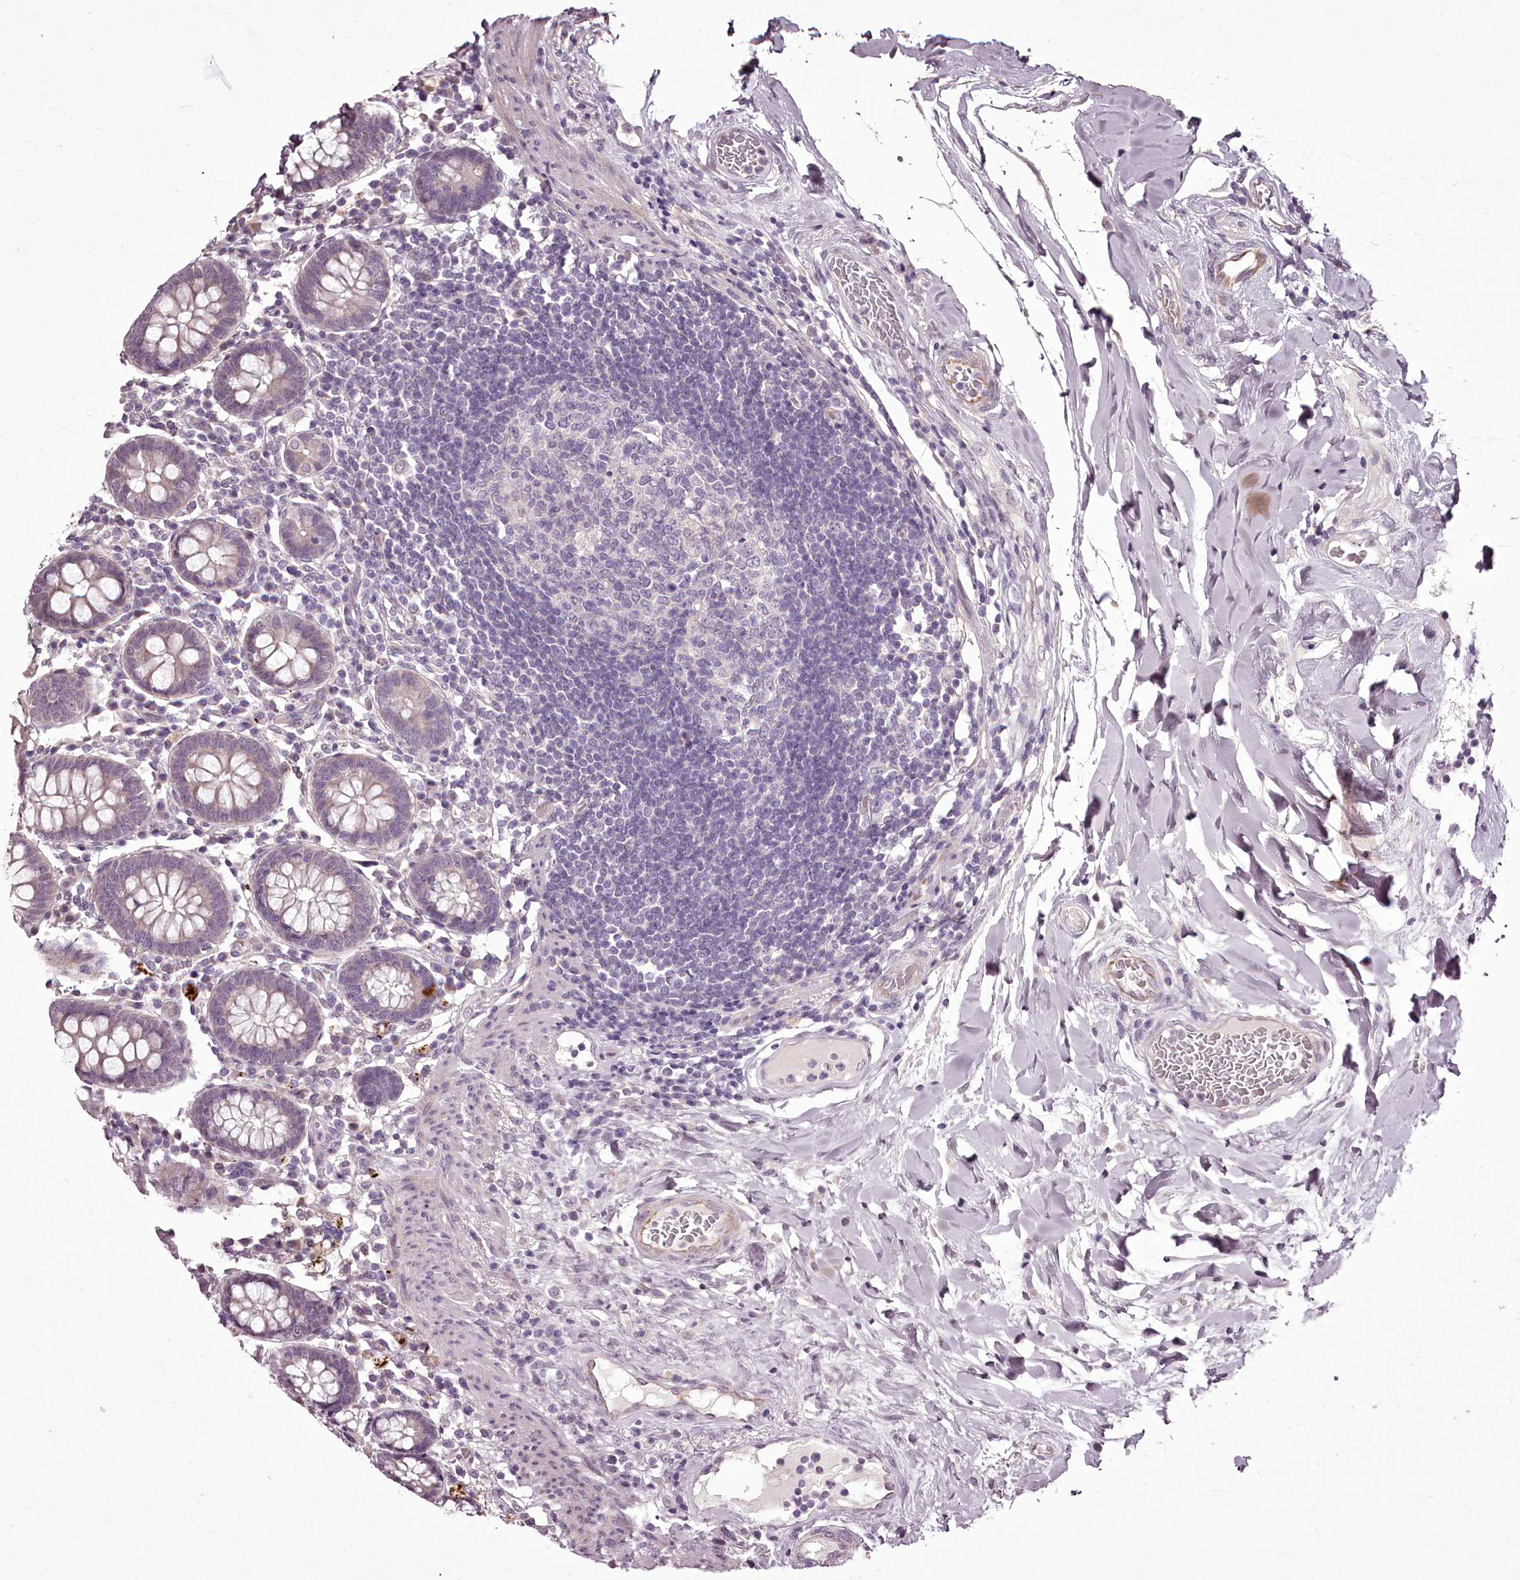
{"staining": {"intensity": "weak", "quantity": "25%-75%", "location": "cytoplasmic/membranous"}, "tissue": "colon", "cell_type": "Endothelial cells", "image_type": "normal", "snomed": [{"axis": "morphology", "description": "Normal tissue, NOS"}, {"axis": "topography", "description": "Colon"}], "caption": "Protein expression analysis of benign human colon reveals weak cytoplasmic/membranous positivity in approximately 25%-75% of endothelial cells. The staining is performed using DAB (3,3'-diaminobenzidine) brown chromogen to label protein expression. The nuclei are counter-stained blue using hematoxylin.", "gene": "C1orf56", "patient": {"sex": "female", "age": 79}}